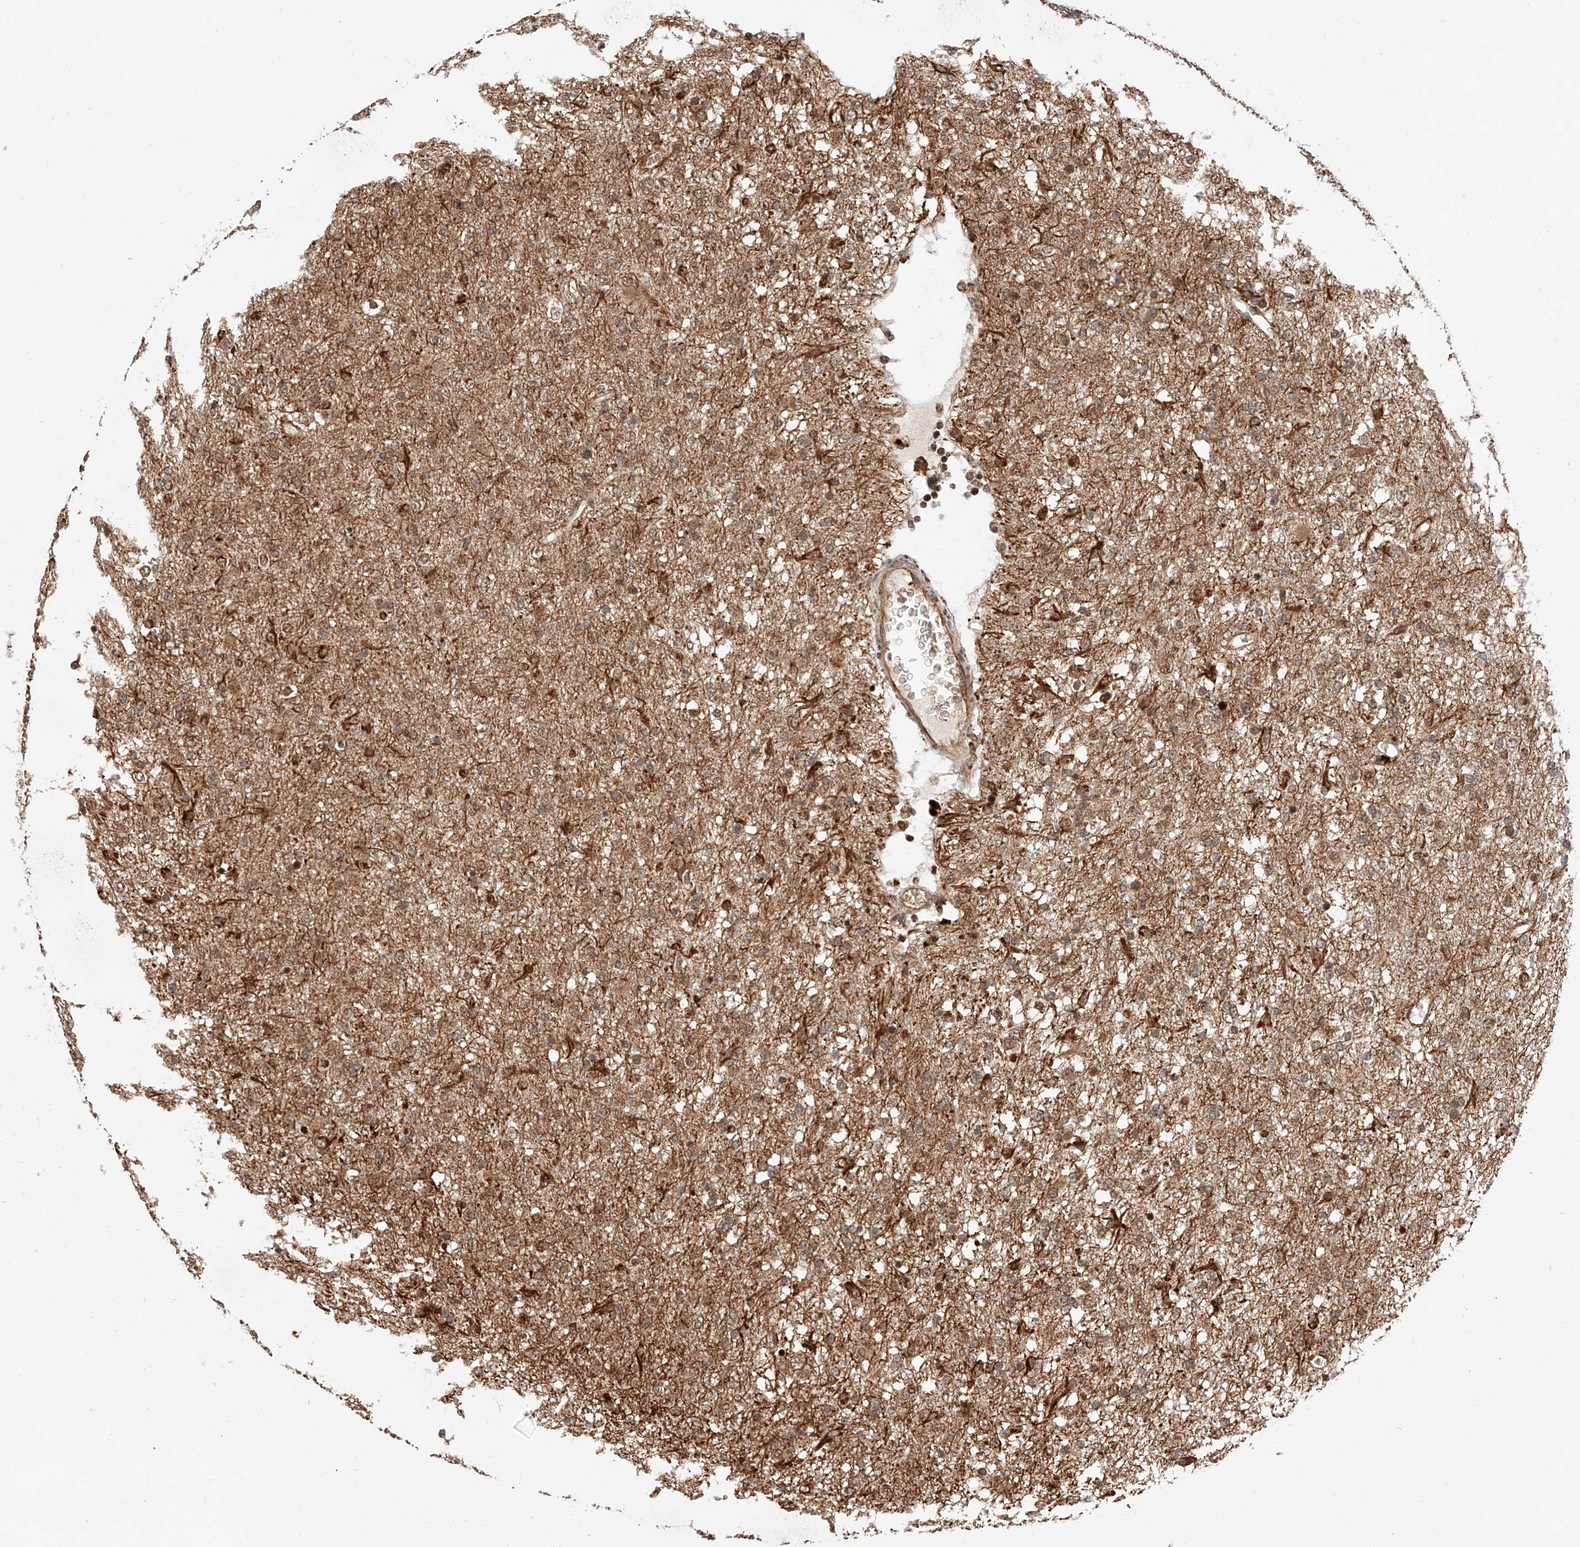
{"staining": {"intensity": "moderate", "quantity": ">75%", "location": "cytoplasmic/membranous,nuclear"}, "tissue": "glioma", "cell_type": "Tumor cells", "image_type": "cancer", "snomed": [{"axis": "morphology", "description": "Glioma, malignant, Low grade"}, {"axis": "topography", "description": "Brain"}], "caption": "Glioma was stained to show a protein in brown. There is medium levels of moderate cytoplasmic/membranous and nuclear staining in about >75% of tumor cells.", "gene": "THTPA", "patient": {"sex": "male", "age": 65}}